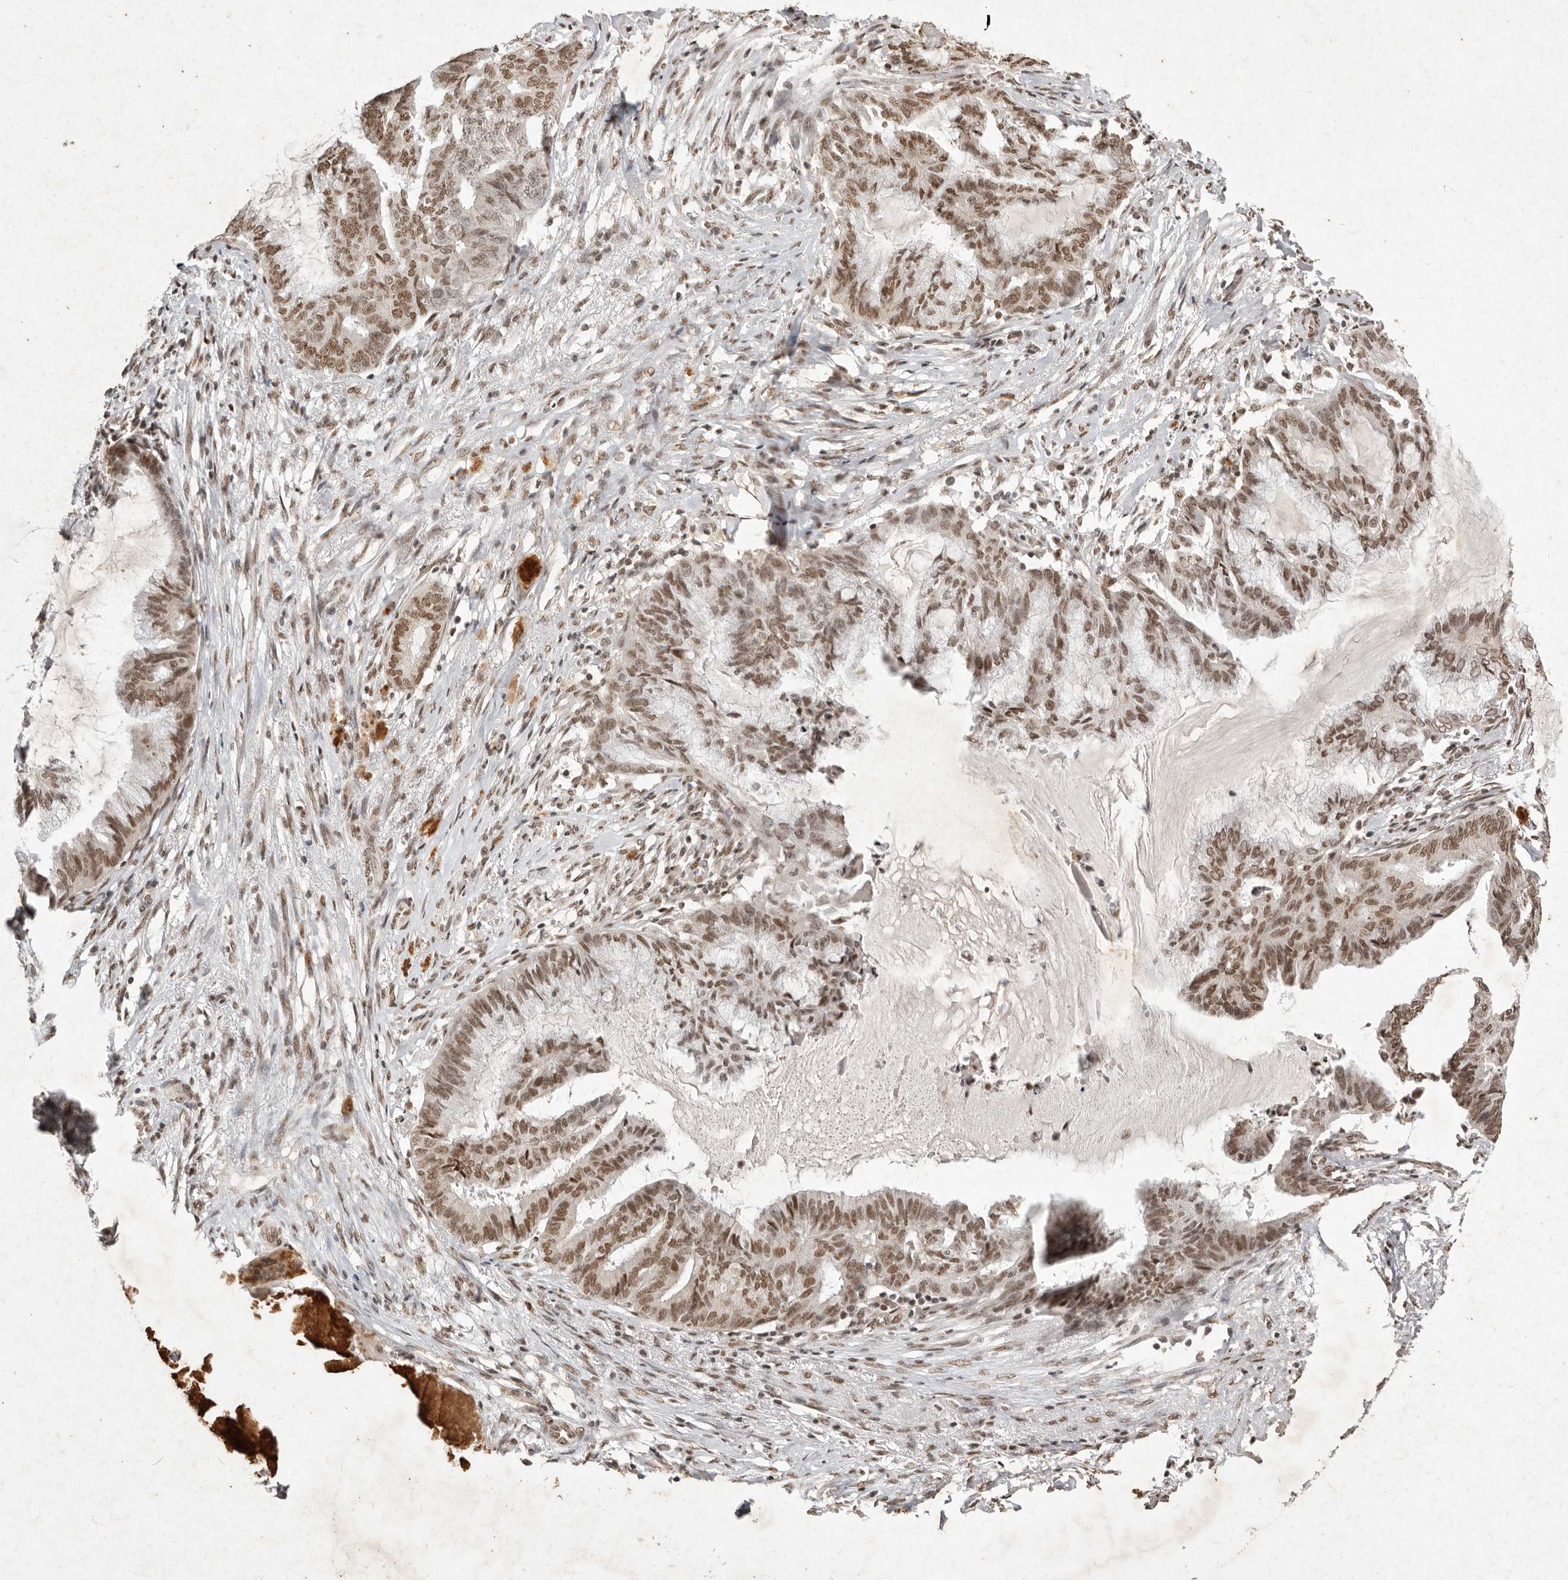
{"staining": {"intensity": "moderate", "quantity": ">75%", "location": "nuclear"}, "tissue": "endometrial cancer", "cell_type": "Tumor cells", "image_type": "cancer", "snomed": [{"axis": "morphology", "description": "Adenocarcinoma, NOS"}, {"axis": "topography", "description": "Endometrium"}], "caption": "Brown immunohistochemical staining in human adenocarcinoma (endometrial) reveals moderate nuclear staining in about >75% of tumor cells. (DAB IHC, brown staining for protein, blue staining for nuclei).", "gene": "NKX3-2", "patient": {"sex": "female", "age": 86}}